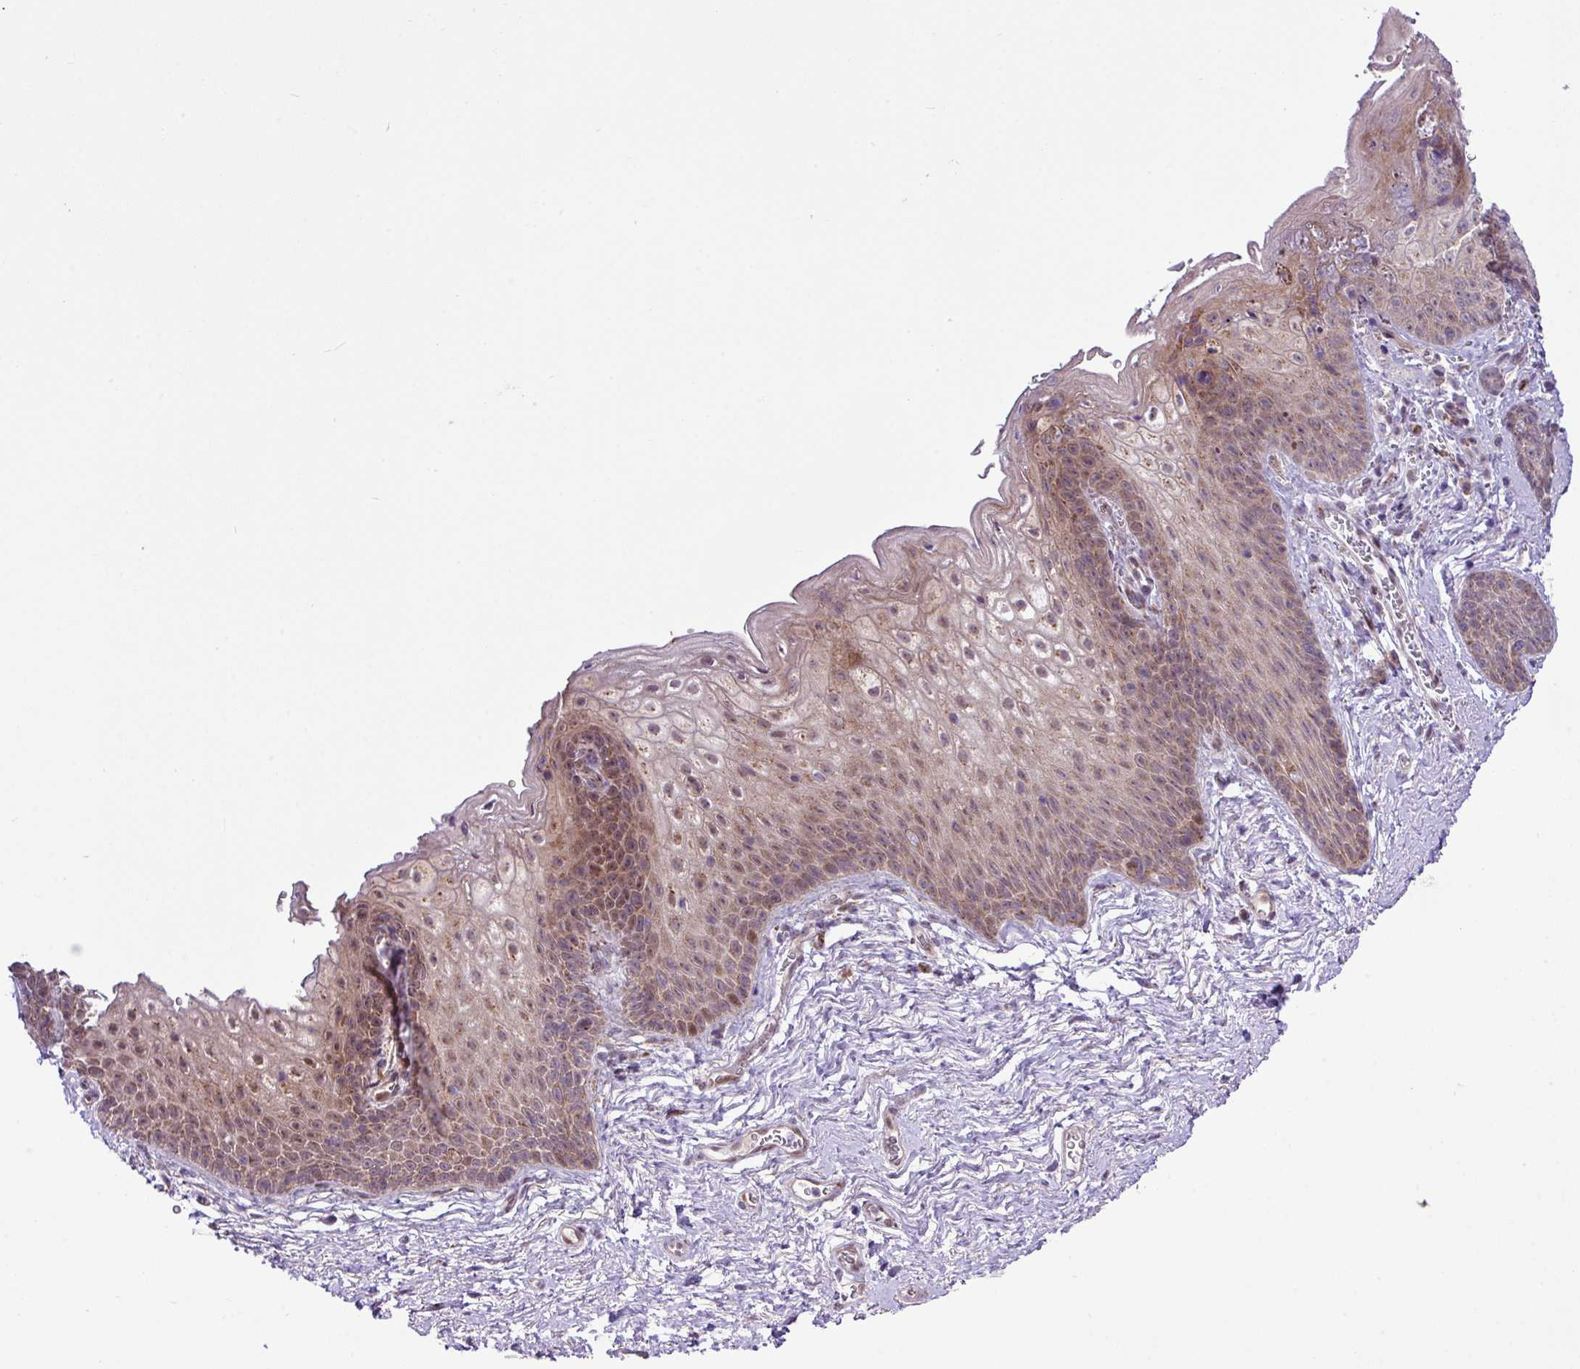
{"staining": {"intensity": "moderate", "quantity": ">75%", "location": "cytoplasmic/membranous,nuclear"}, "tissue": "vagina", "cell_type": "Squamous epithelial cells", "image_type": "normal", "snomed": [{"axis": "morphology", "description": "Normal tissue, NOS"}, {"axis": "topography", "description": "Vulva"}, {"axis": "topography", "description": "Vagina"}, {"axis": "topography", "description": "Peripheral nerve tissue"}], "caption": "Vagina stained with DAB (3,3'-diaminobenzidine) immunohistochemistry demonstrates medium levels of moderate cytoplasmic/membranous,nuclear expression in about >75% of squamous epithelial cells.", "gene": "B3GNT9", "patient": {"sex": "female", "age": 66}}